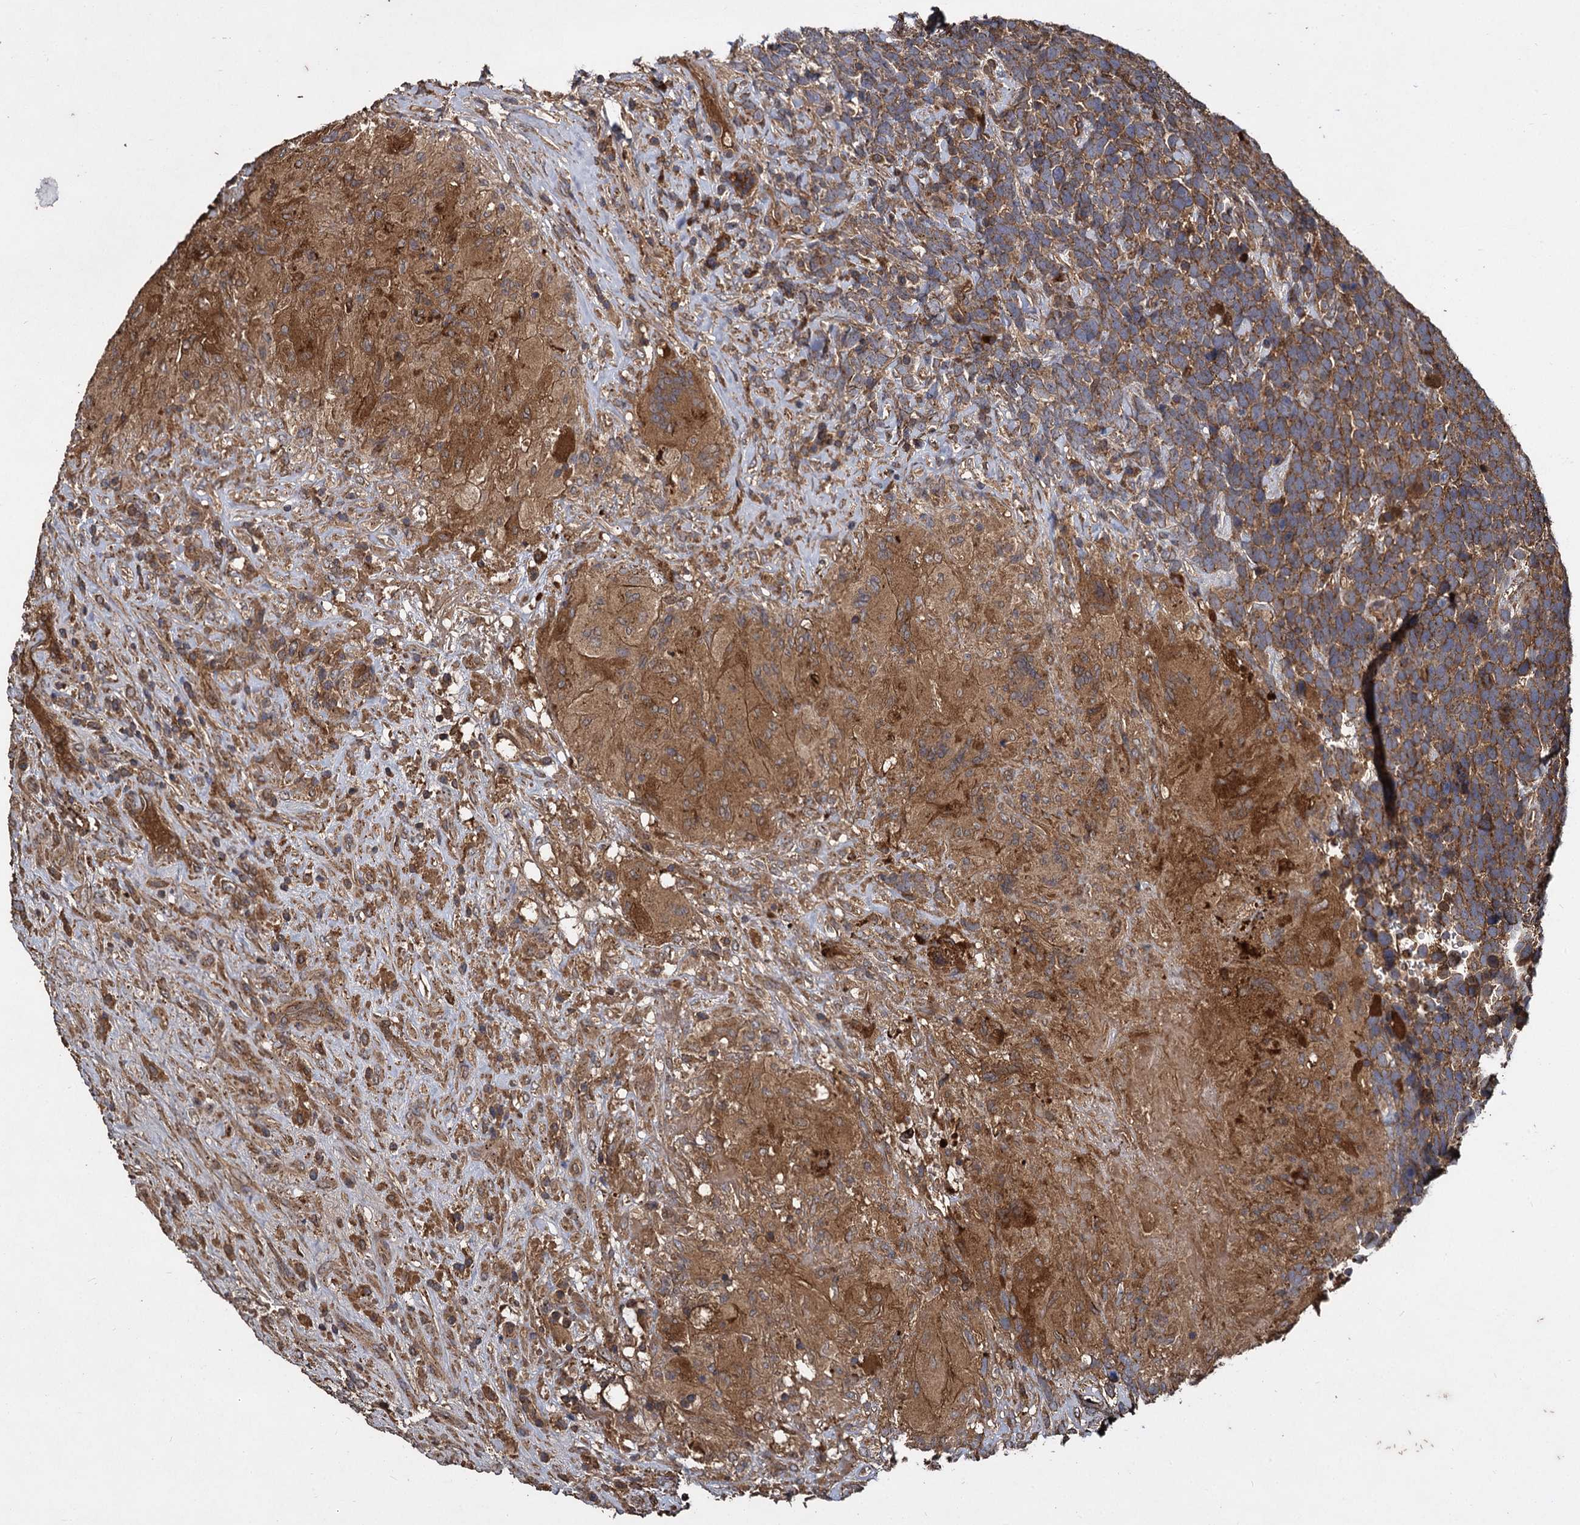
{"staining": {"intensity": "moderate", "quantity": ">75%", "location": "cytoplasmic/membranous"}, "tissue": "urothelial cancer", "cell_type": "Tumor cells", "image_type": "cancer", "snomed": [{"axis": "morphology", "description": "Urothelial carcinoma, High grade"}, {"axis": "topography", "description": "Urinary bladder"}], "caption": "Immunohistochemistry image of human high-grade urothelial carcinoma stained for a protein (brown), which reveals medium levels of moderate cytoplasmic/membranous expression in about >75% of tumor cells.", "gene": "GCLC", "patient": {"sex": "female", "age": 82}}